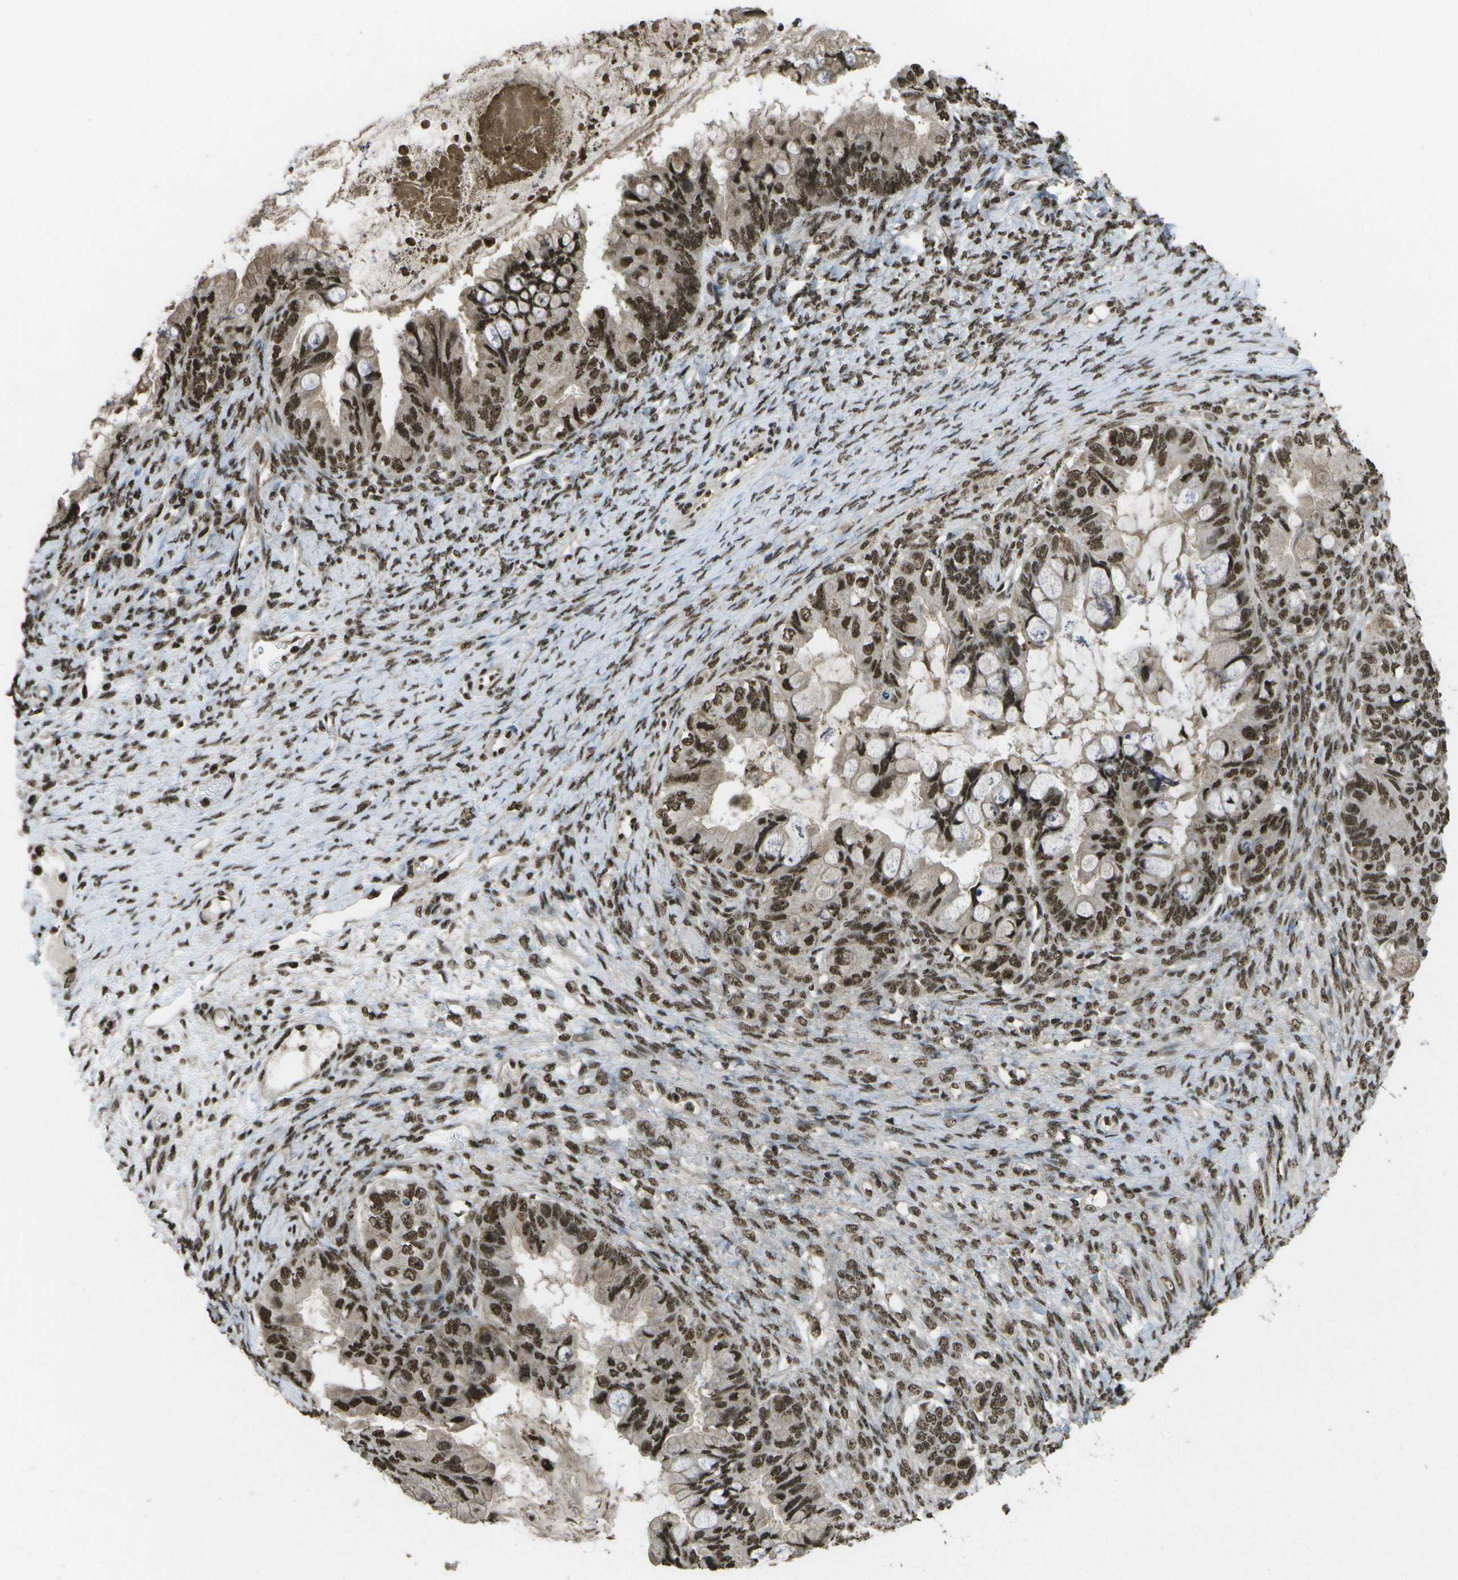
{"staining": {"intensity": "strong", "quantity": ">75%", "location": "nuclear"}, "tissue": "ovarian cancer", "cell_type": "Tumor cells", "image_type": "cancer", "snomed": [{"axis": "morphology", "description": "Cystadenocarcinoma, mucinous, NOS"}, {"axis": "topography", "description": "Ovary"}], "caption": "Ovarian mucinous cystadenocarcinoma stained with a brown dye reveals strong nuclear positive staining in approximately >75% of tumor cells.", "gene": "SPEN", "patient": {"sex": "female", "age": 80}}